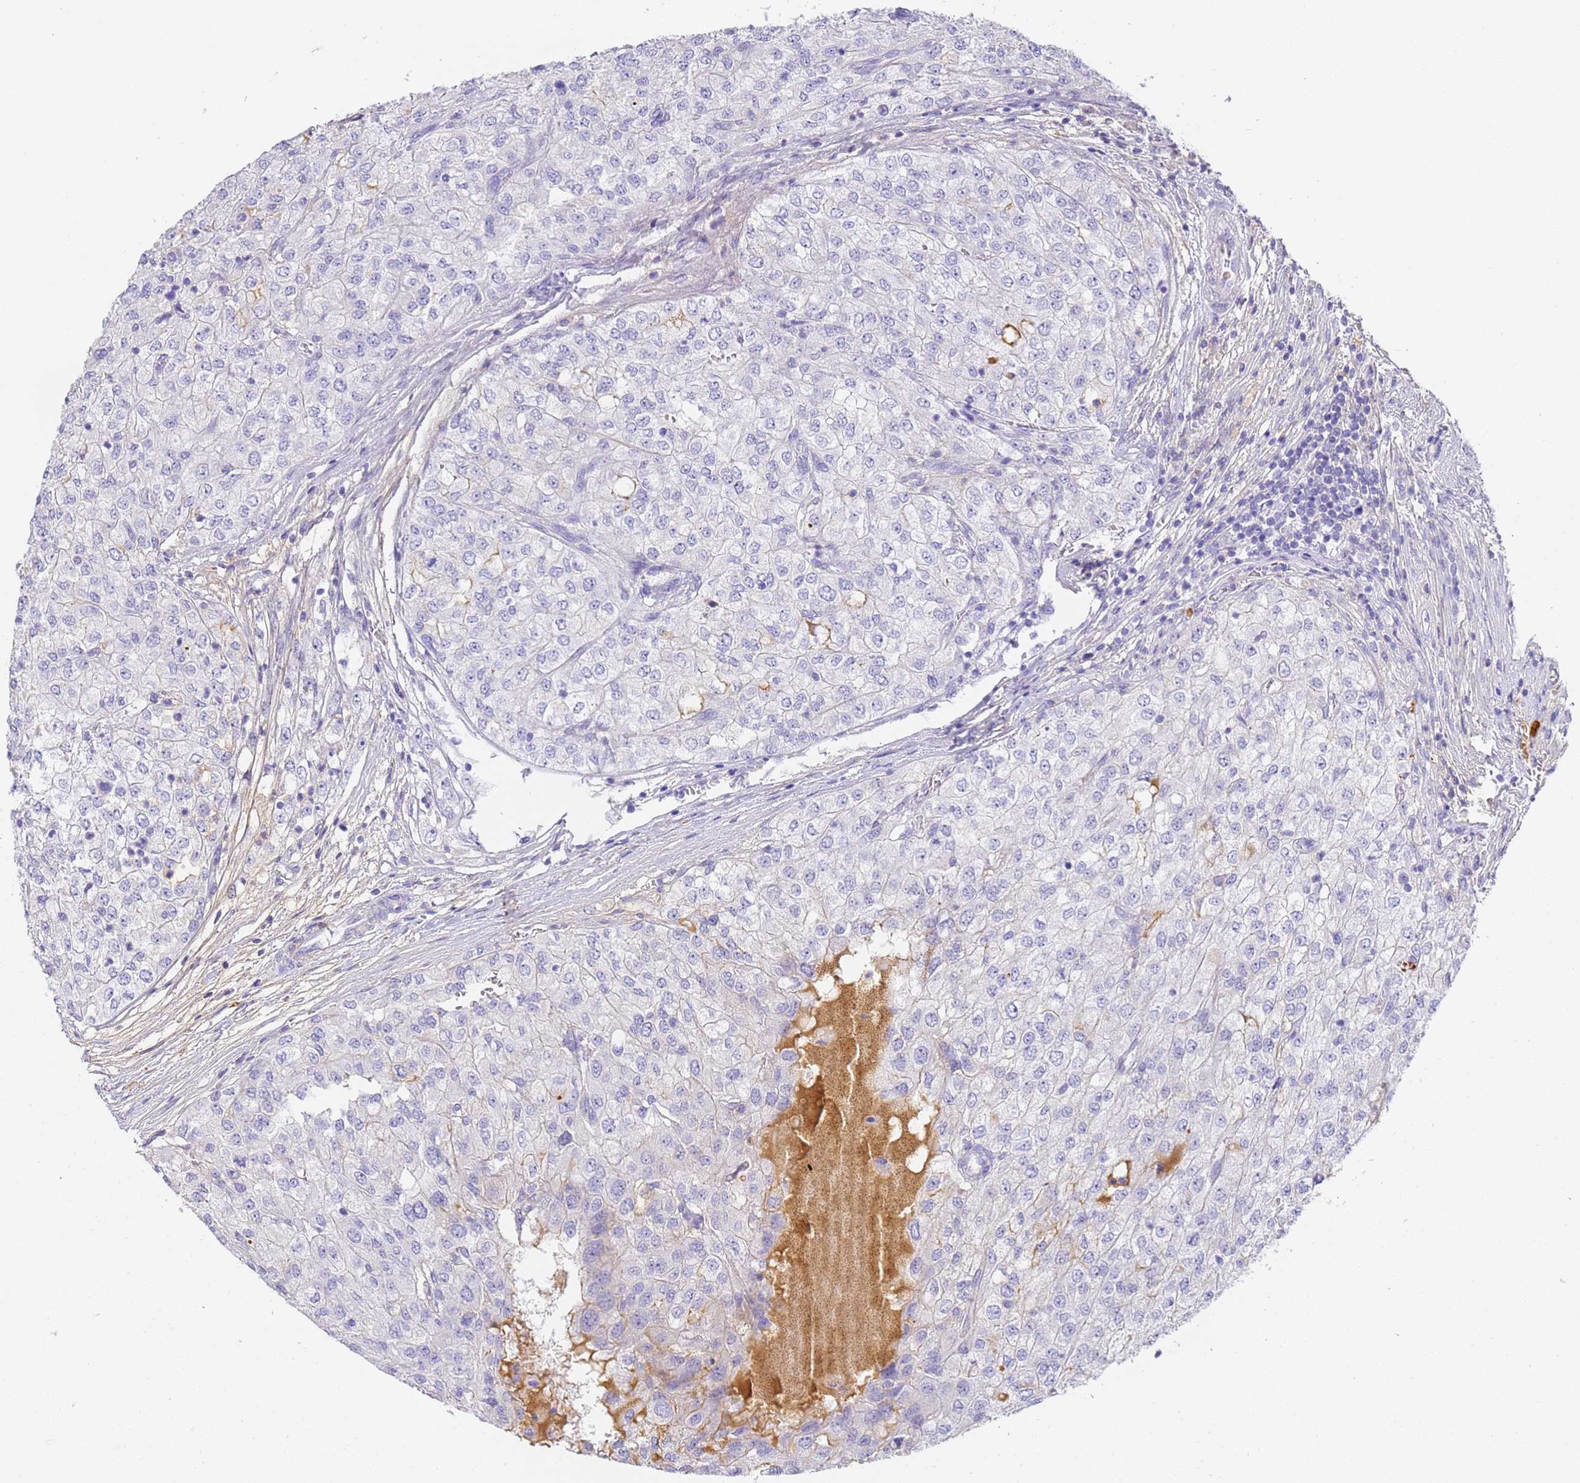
{"staining": {"intensity": "negative", "quantity": "none", "location": "none"}, "tissue": "renal cancer", "cell_type": "Tumor cells", "image_type": "cancer", "snomed": [{"axis": "morphology", "description": "Adenocarcinoma, NOS"}, {"axis": "topography", "description": "Kidney"}], "caption": "High magnification brightfield microscopy of adenocarcinoma (renal) stained with DAB (brown) and counterstained with hematoxylin (blue): tumor cells show no significant expression.", "gene": "CFHR2", "patient": {"sex": "female", "age": 54}}